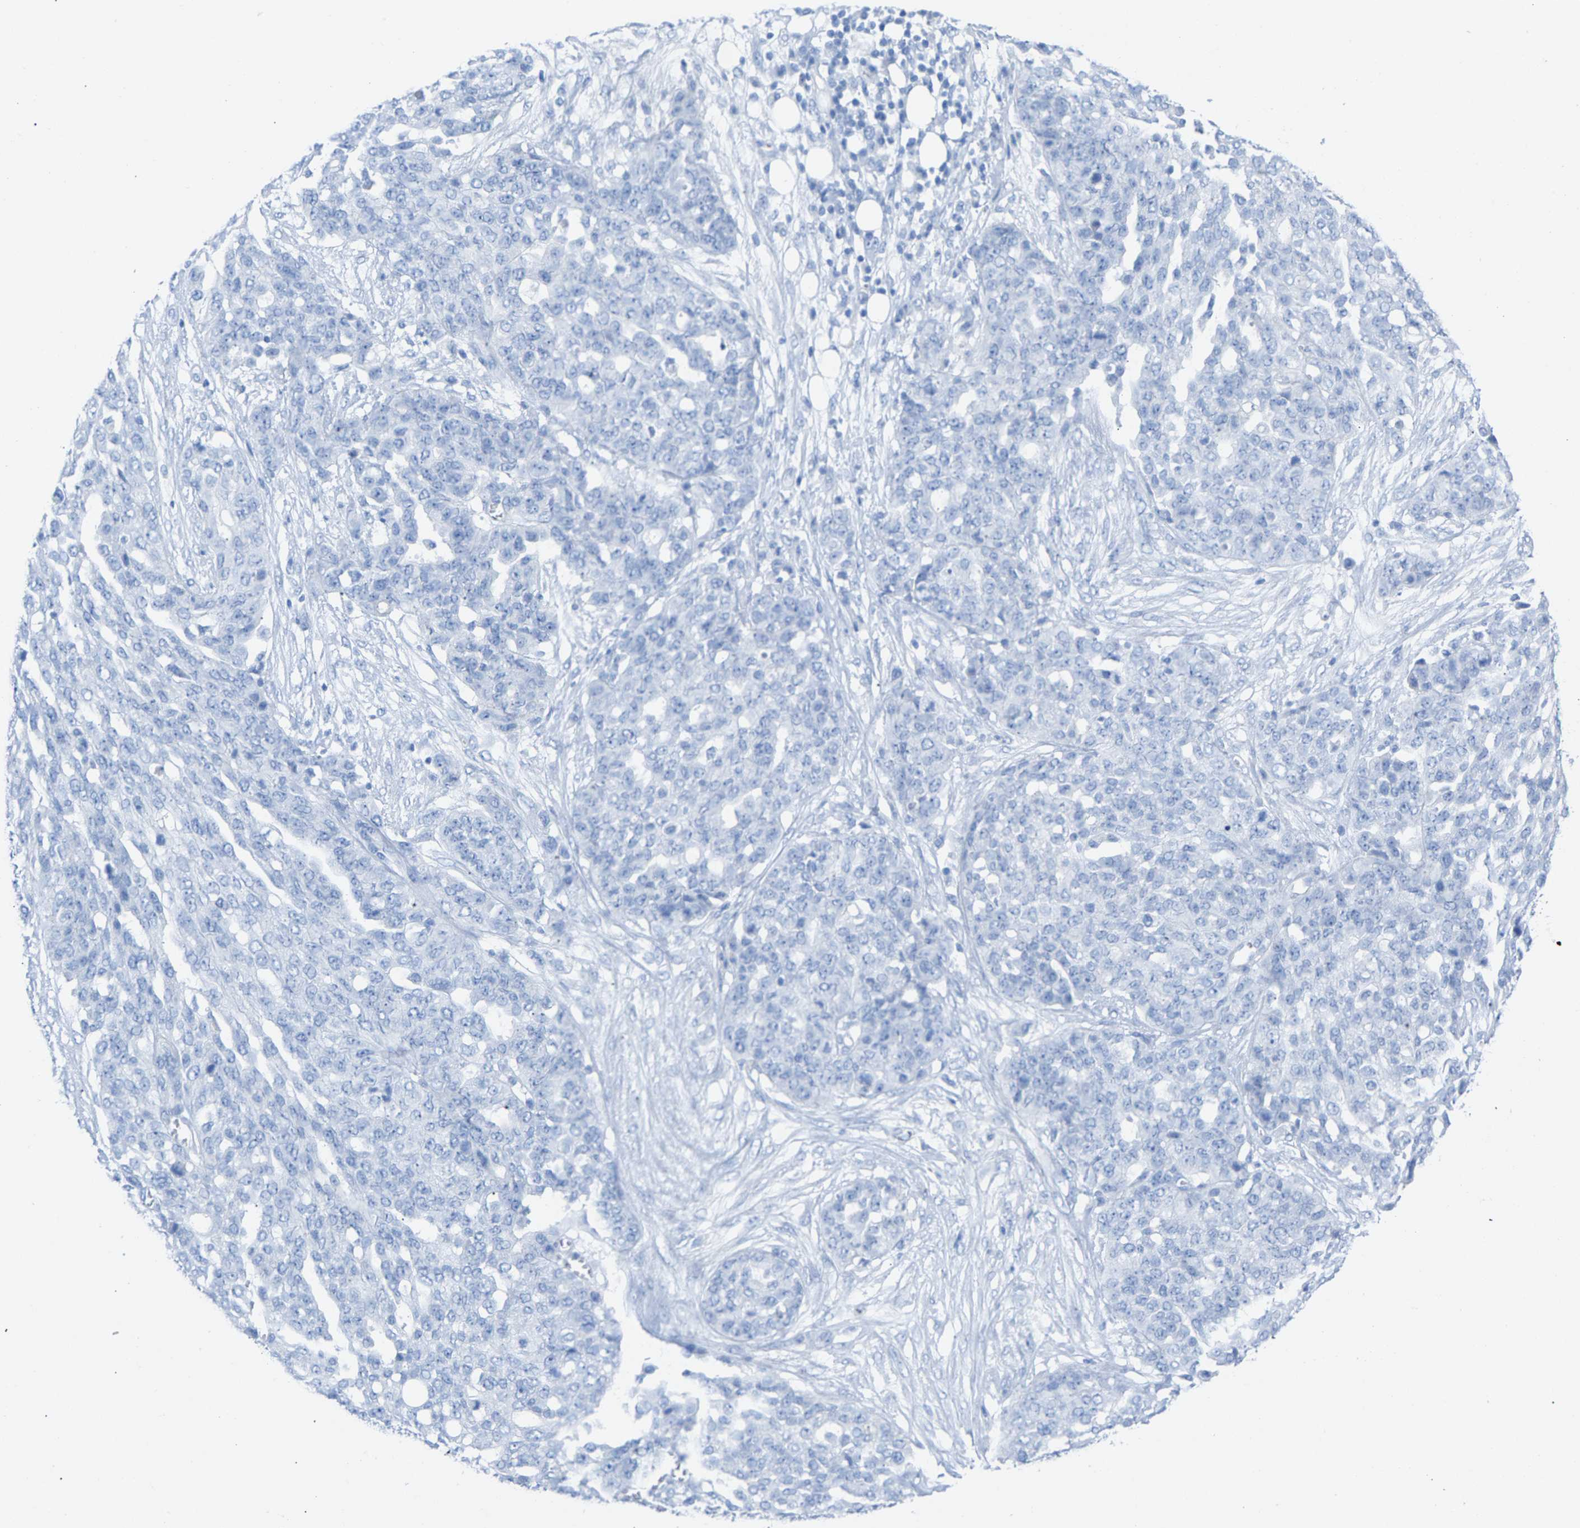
{"staining": {"intensity": "negative", "quantity": "none", "location": "none"}, "tissue": "ovarian cancer", "cell_type": "Tumor cells", "image_type": "cancer", "snomed": [{"axis": "morphology", "description": "Cystadenocarcinoma, serous, NOS"}, {"axis": "topography", "description": "Soft tissue"}, {"axis": "topography", "description": "Ovary"}], "caption": "This is an IHC image of human serous cystadenocarcinoma (ovarian). There is no positivity in tumor cells.", "gene": "CPA1", "patient": {"sex": "female", "age": 57}}